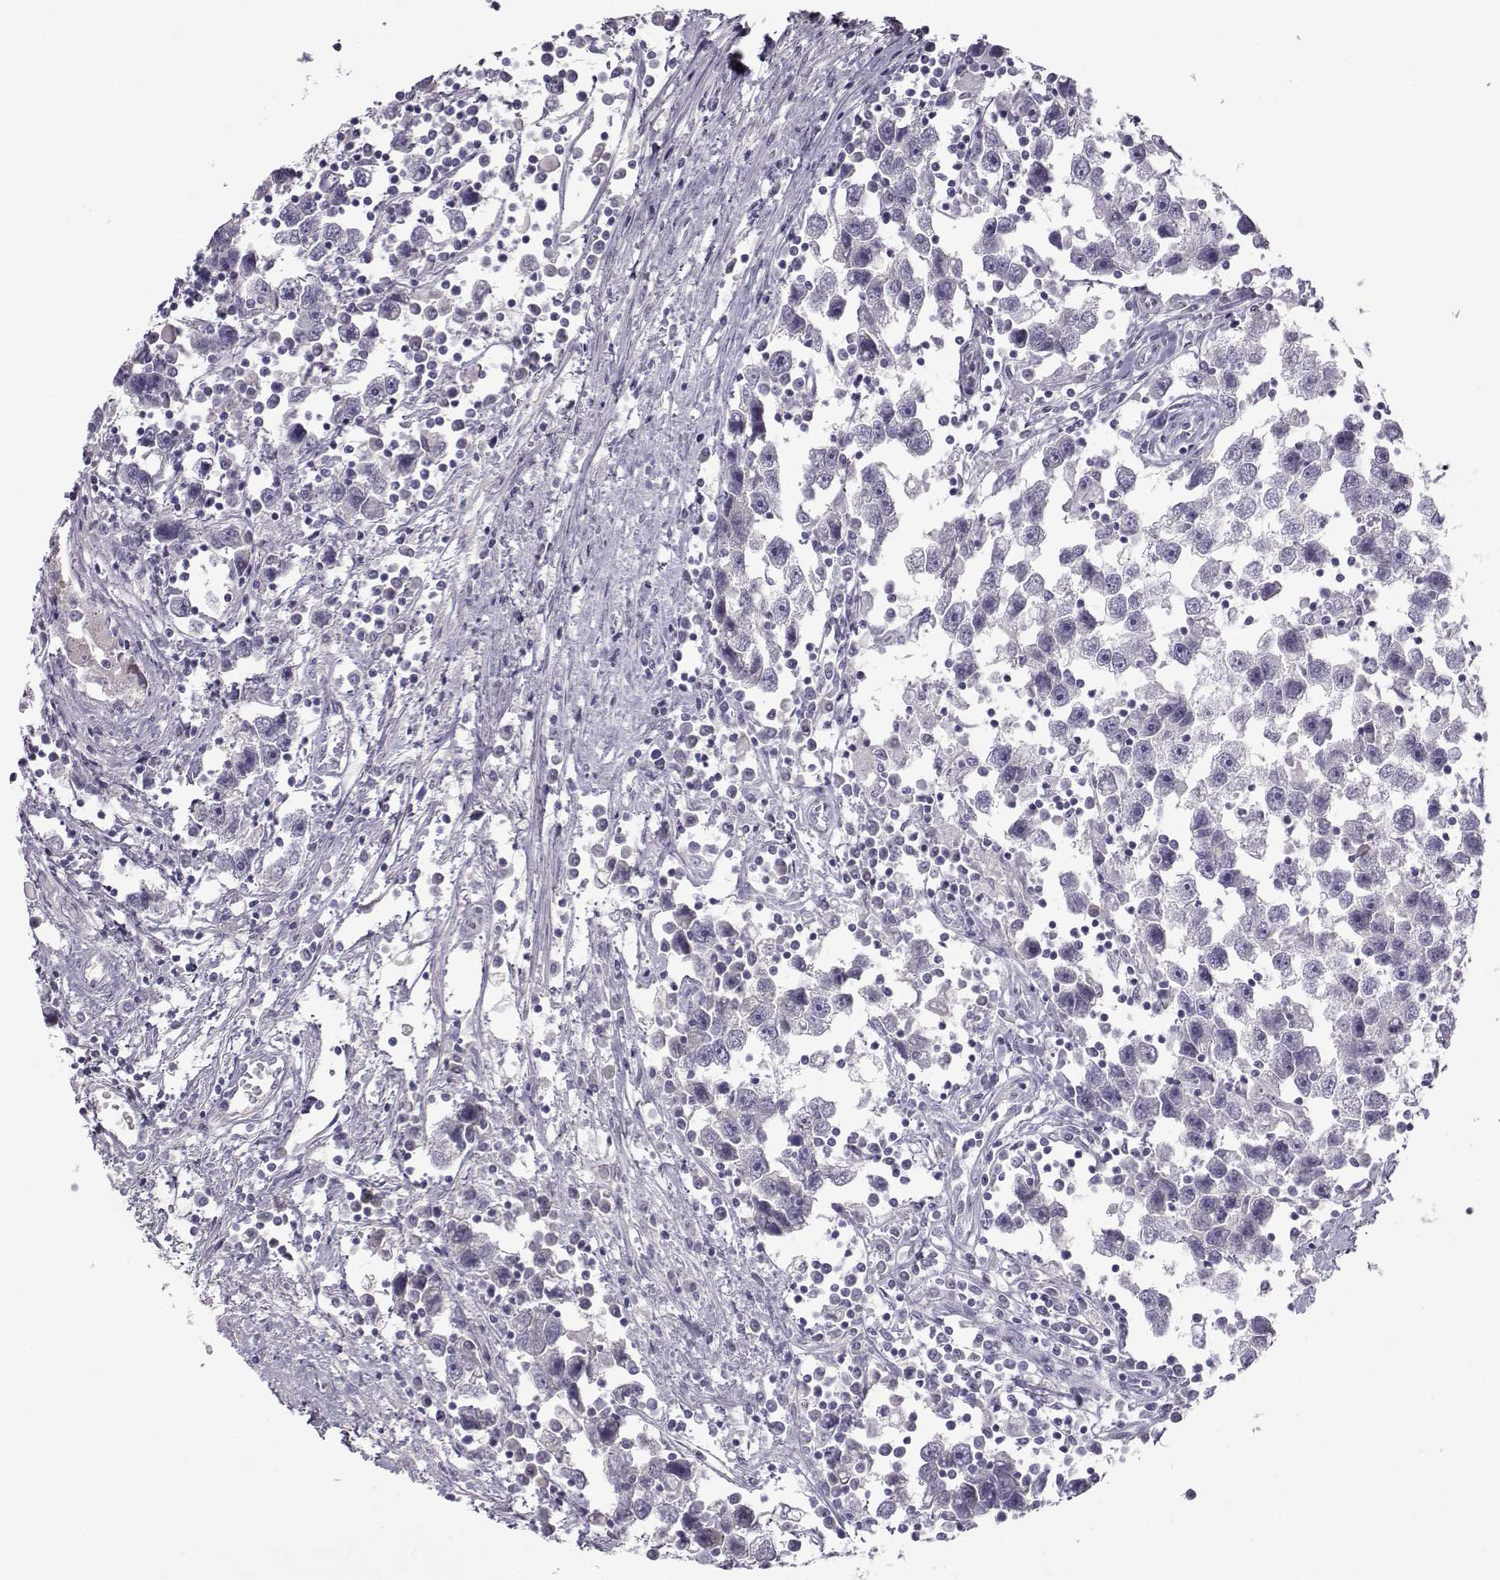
{"staining": {"intensity": "negative", "quantity": "none", "location": "none"}, "tissue": "testis cancer", "cell_type": "Tumor cells", "image_type": "cancer", "snomed": [{"axis": "morphology", "description": "Seminoma, NOS"}, {"axis": "topography", "description": "Testis"}], "caption": "Immunohistochemistry histopathology image of neoplastic tissue: human seminoma (testis) stained with DAB reveals no significant protein positivity in tumor cells.", "gene": "ARMC2", "patient": {"sex": "male", "age": 30}}